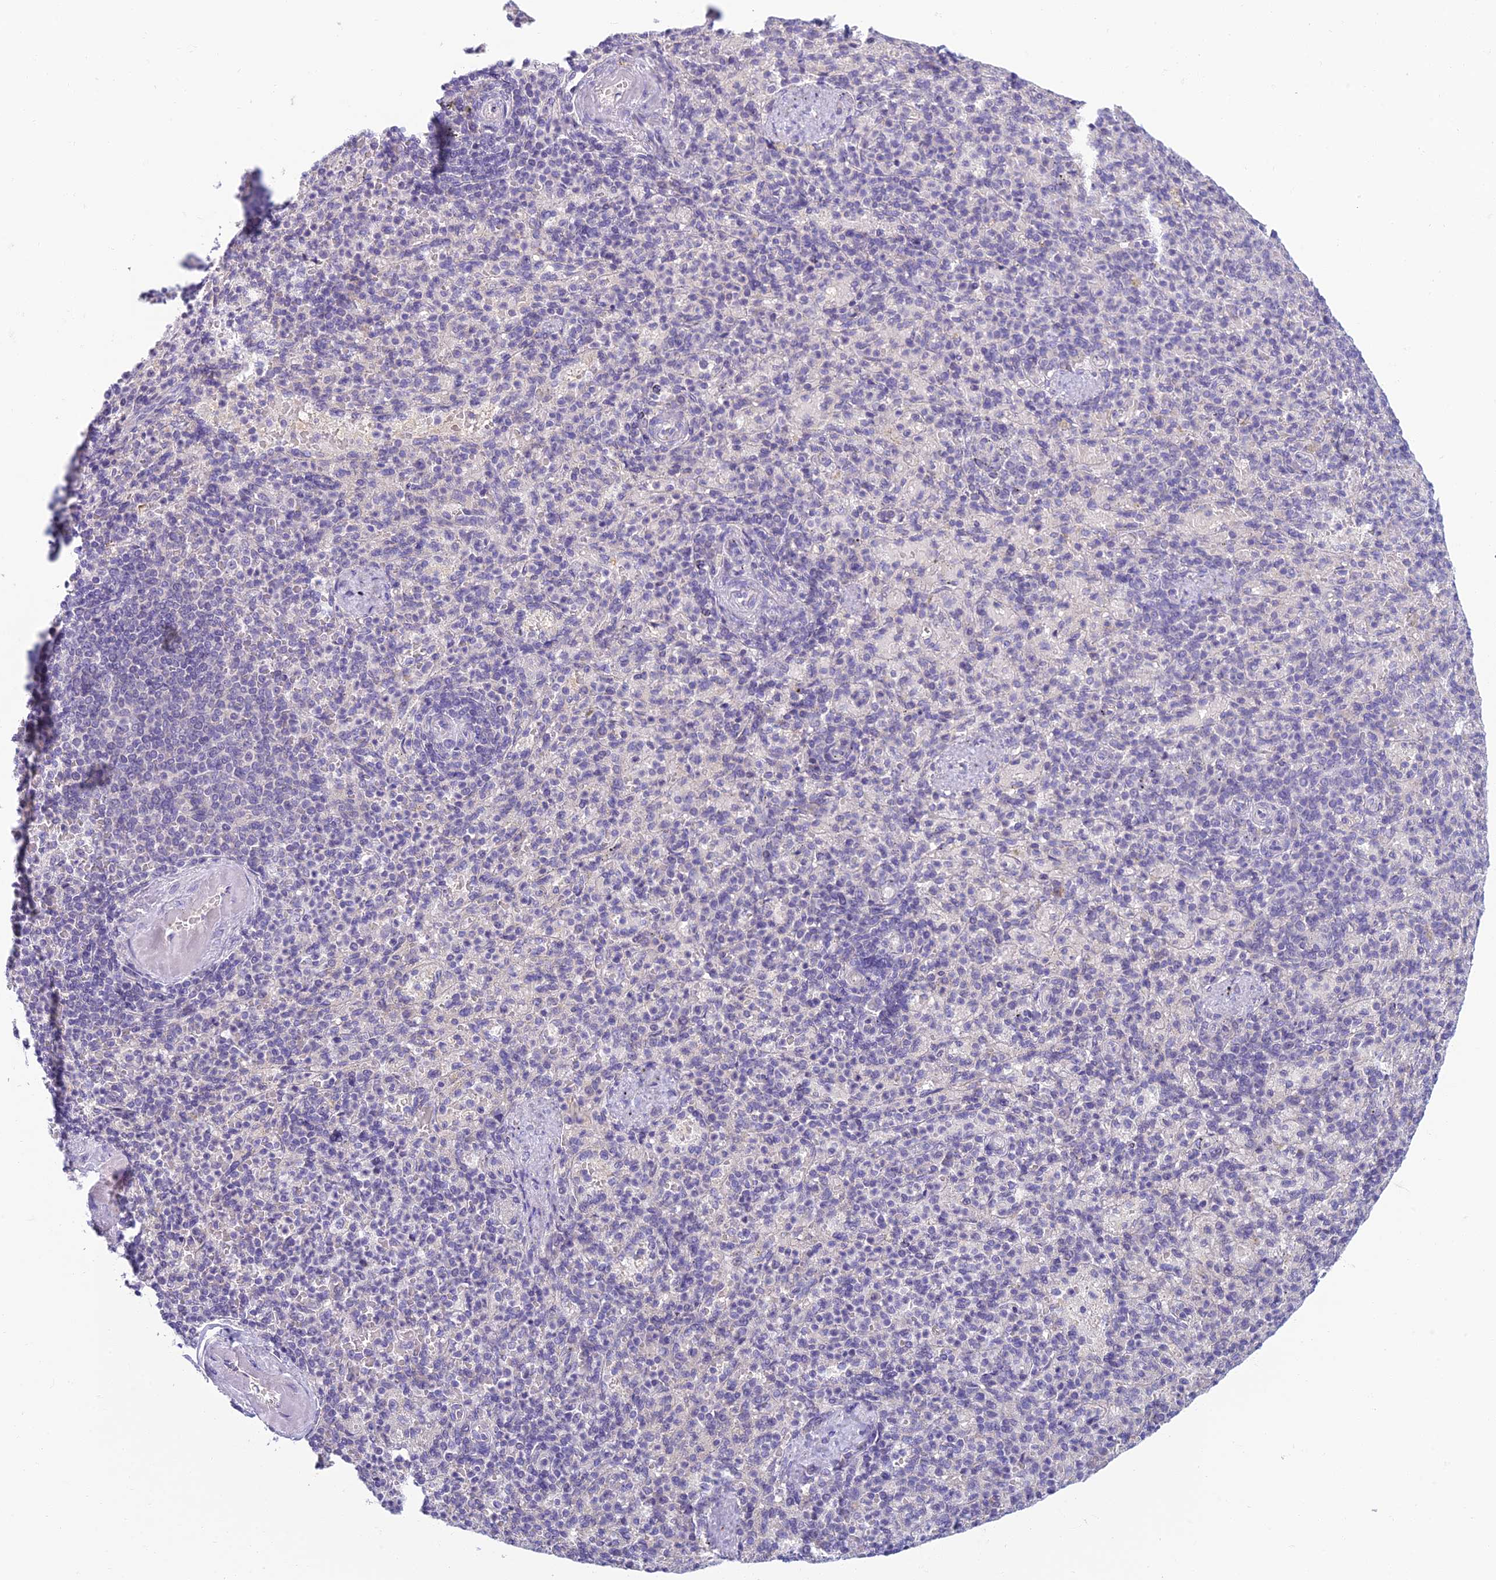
{"staining": {"intensity": "negative", "quantity": "none", "location": "none"}, "tissue": "spleen", "cell_type": "Cells in red pulp", "image_type": "normal", "snomed": [{"axis": "morphology", "description": "Normal tissue, NOS"}, {"axis": "topography", "description": "Spleen"}], "caption": "DAB immunohistochemical staining of benign human spleen reveals no significant expression in cells in red pulp. (Brightfield microscopy of DAB immunohistochemistry (IHC) at high magnification).", "gene": "SLC25A41", "patient": {"sex": "female", "age": 74}}